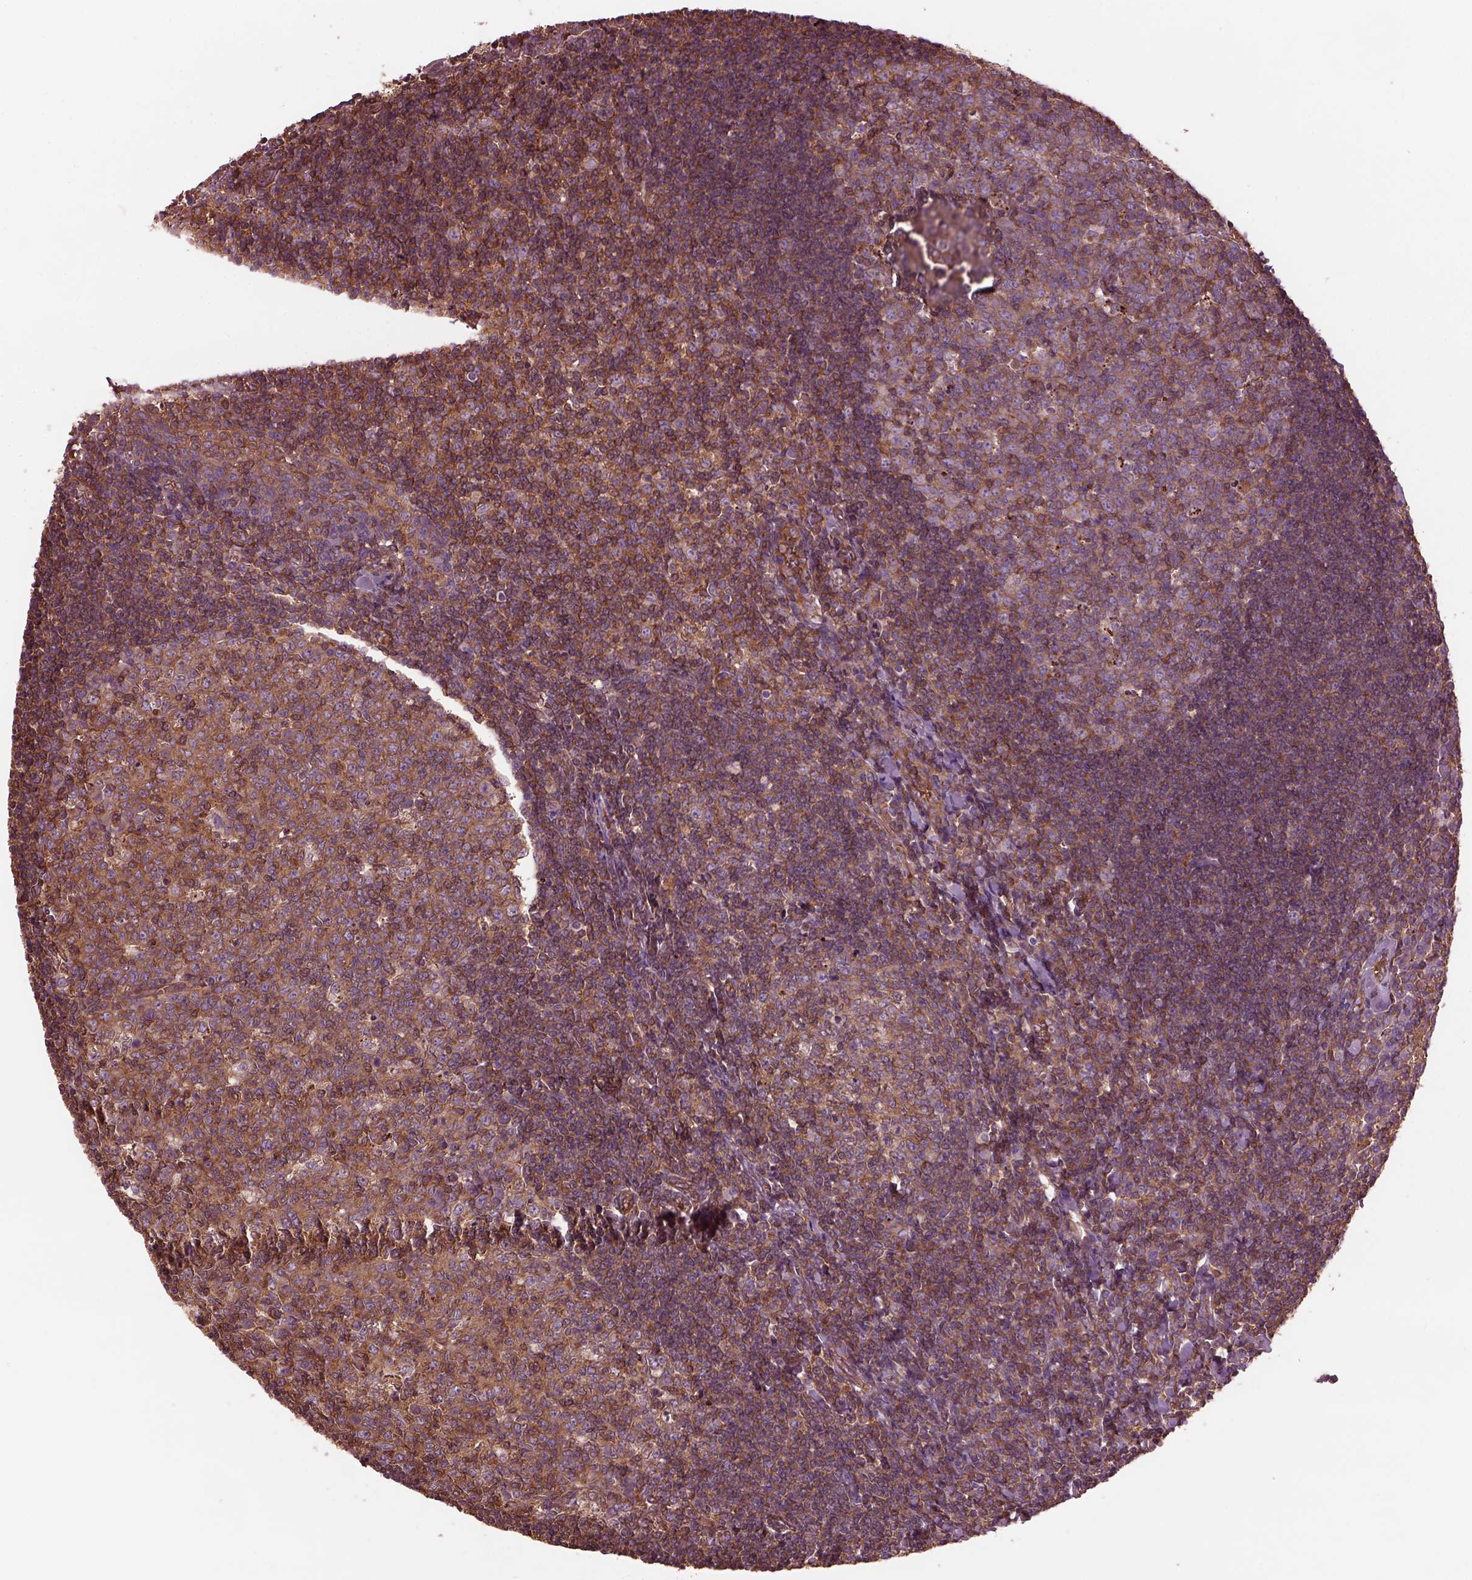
{"staining": {"intensity": "moderate", "quantity": ">75%", "location": "cytoplasmic/membranous"}, "tissue": "tonsil", "cell_type": "Germinal center cells", "image_type": "normal", "snomed": [{"axis": "morphology", "description": "Normal tissue, NOS"}, {"axis": "topography", "description": "Tonsil"}], "caption": "Immunohistochemistry (IHC) histopathology image of unremarkable tonsil: human tonsil stained using IHC shows medium levels of moderate protein expression localized specifically in the cytoplasmic/membranous of germinal center cells, appearing as a cytoplasmic/membranous brown color.", "gene": "MYL1", "patient": {"sex": "female", "age": 12}}